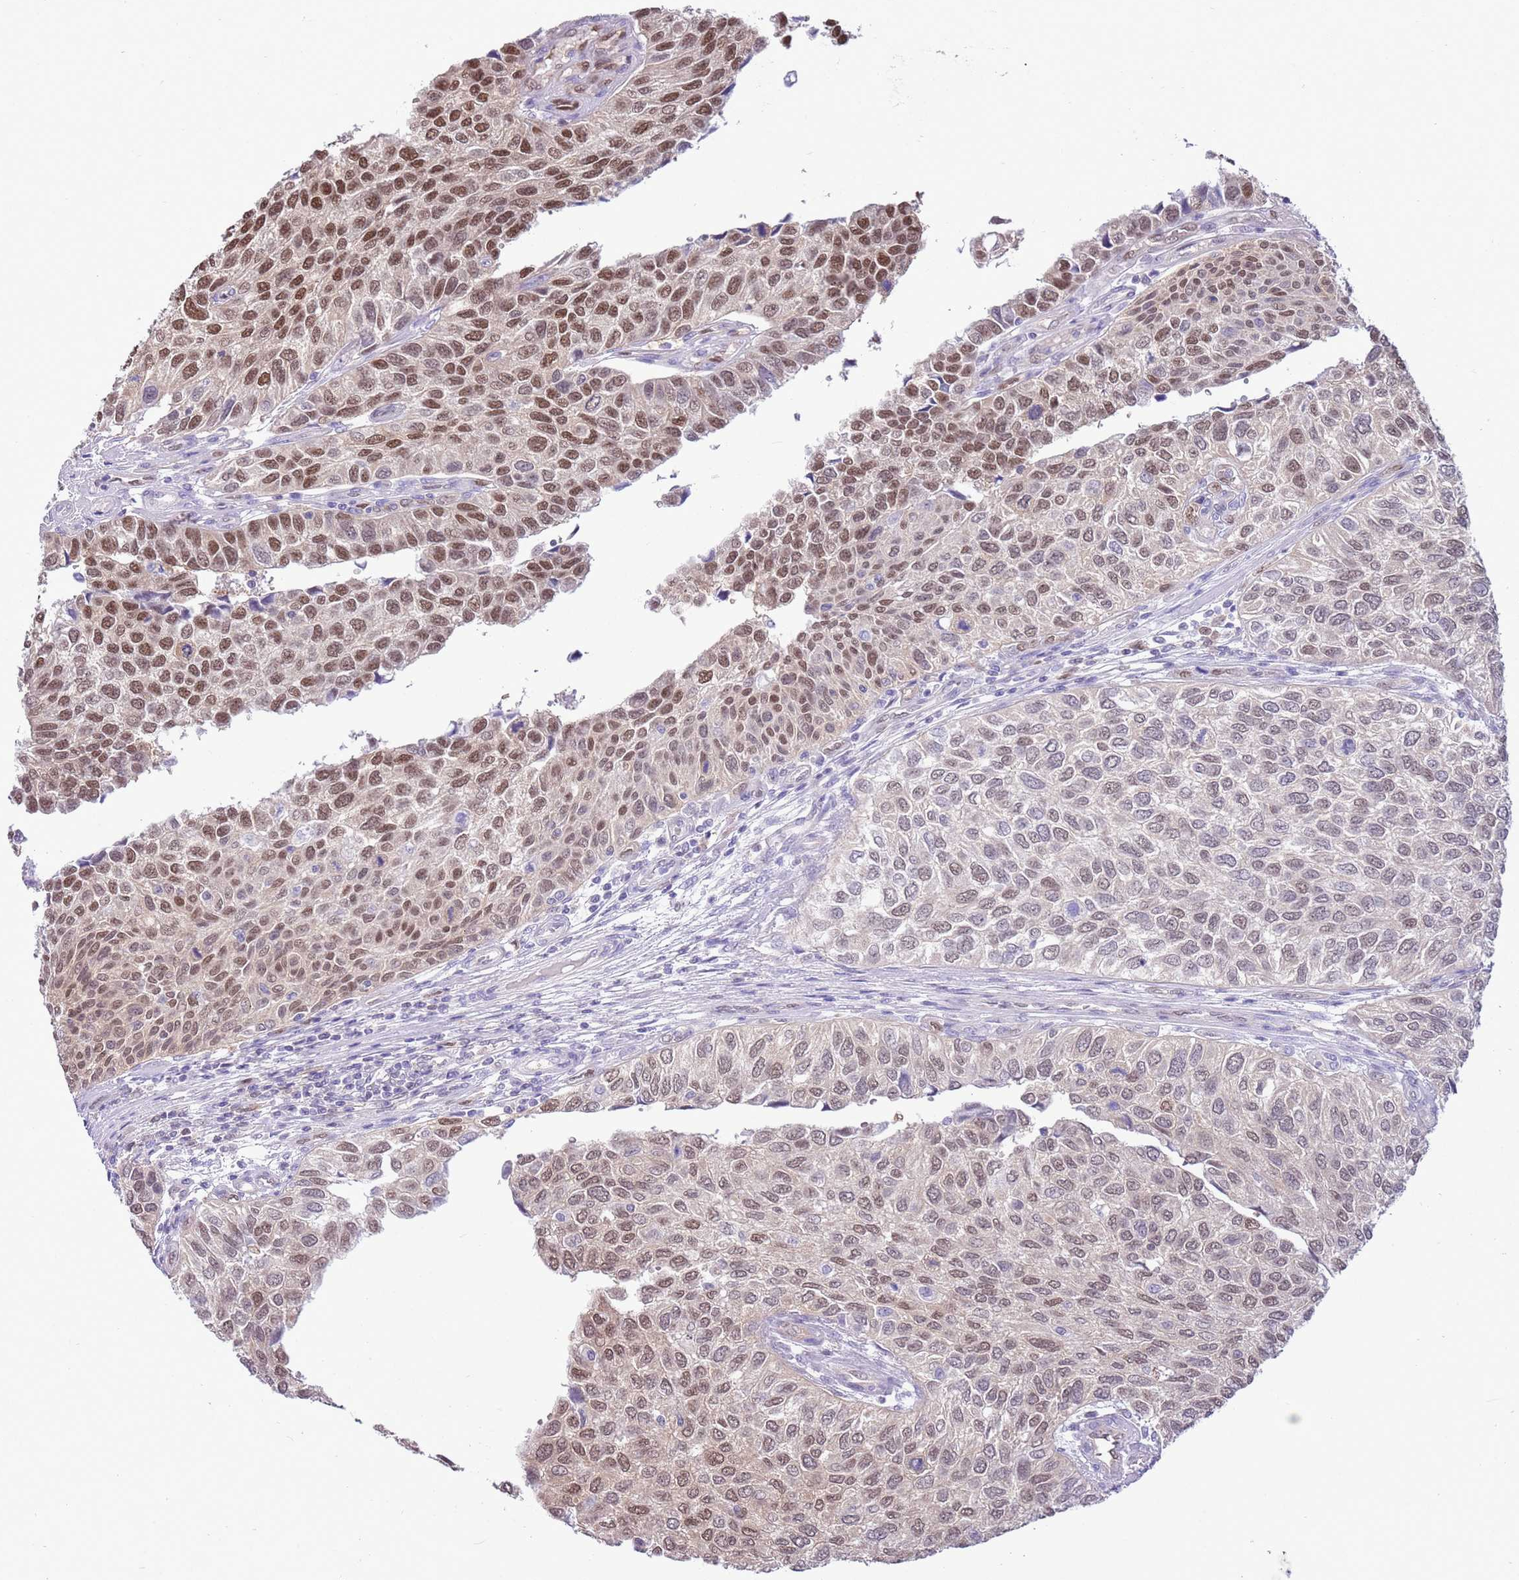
{"staining": {"intensity": "moderate", "quantity": ">75%", "location": "nuclear"}, "tissue": "urothelial cancer", "cell_type": "Tumor cells", "image_type": "cancer", "snomed": [{"axis": "morphology", "description": "Urothelial carcinoma, NOS"}, {"axis": "topography", "description": "Urinary bladder"}], "caption": "Human transitional cell carcinoma stained with a protein marker demonstrates moderate staining in tumor cells.", "gene": "DDI2", "patient": {"sex": "male", "age": 55}}